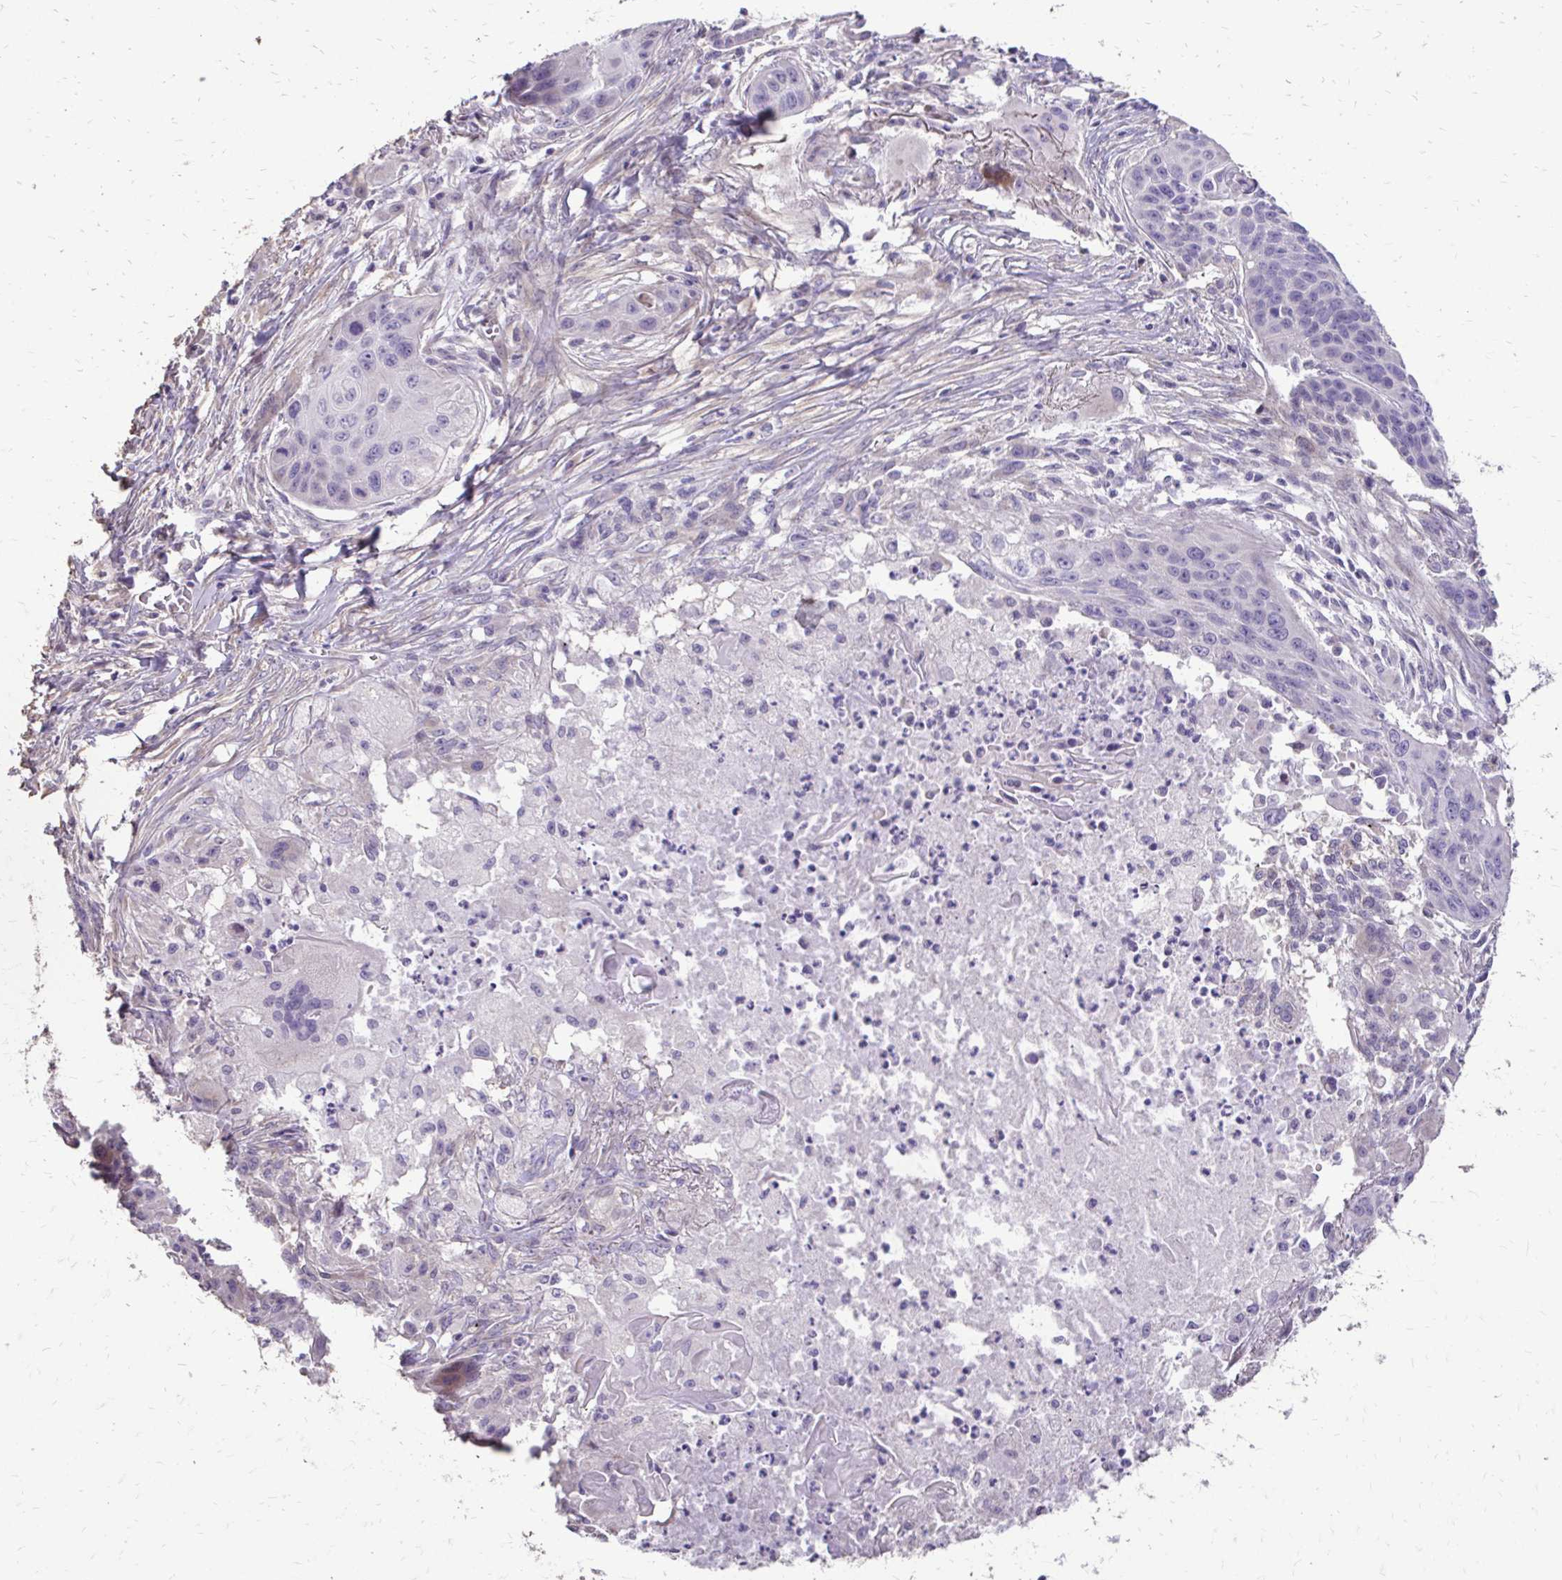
{"staining": {"intensity": "negative", "quantity": "none", "location": "none"}, "tissue": "lung cancer", "cell_type": "Tumor cells", "image_type": "cancer", "snomed": [{"axis": "morphology", "description": "Squamous cell carcinoma, NOS"}, {"axis": "topography", "description": "Lung"}], "caption": "A histopathology image of lung cancer stained for a protein demonstrates no brown staining in tumor cells. (DAB immunohistochemistry with hematoxylin counter stain).", "gene": "MYORG", "patient": {"sex": "male", "age": 71}}